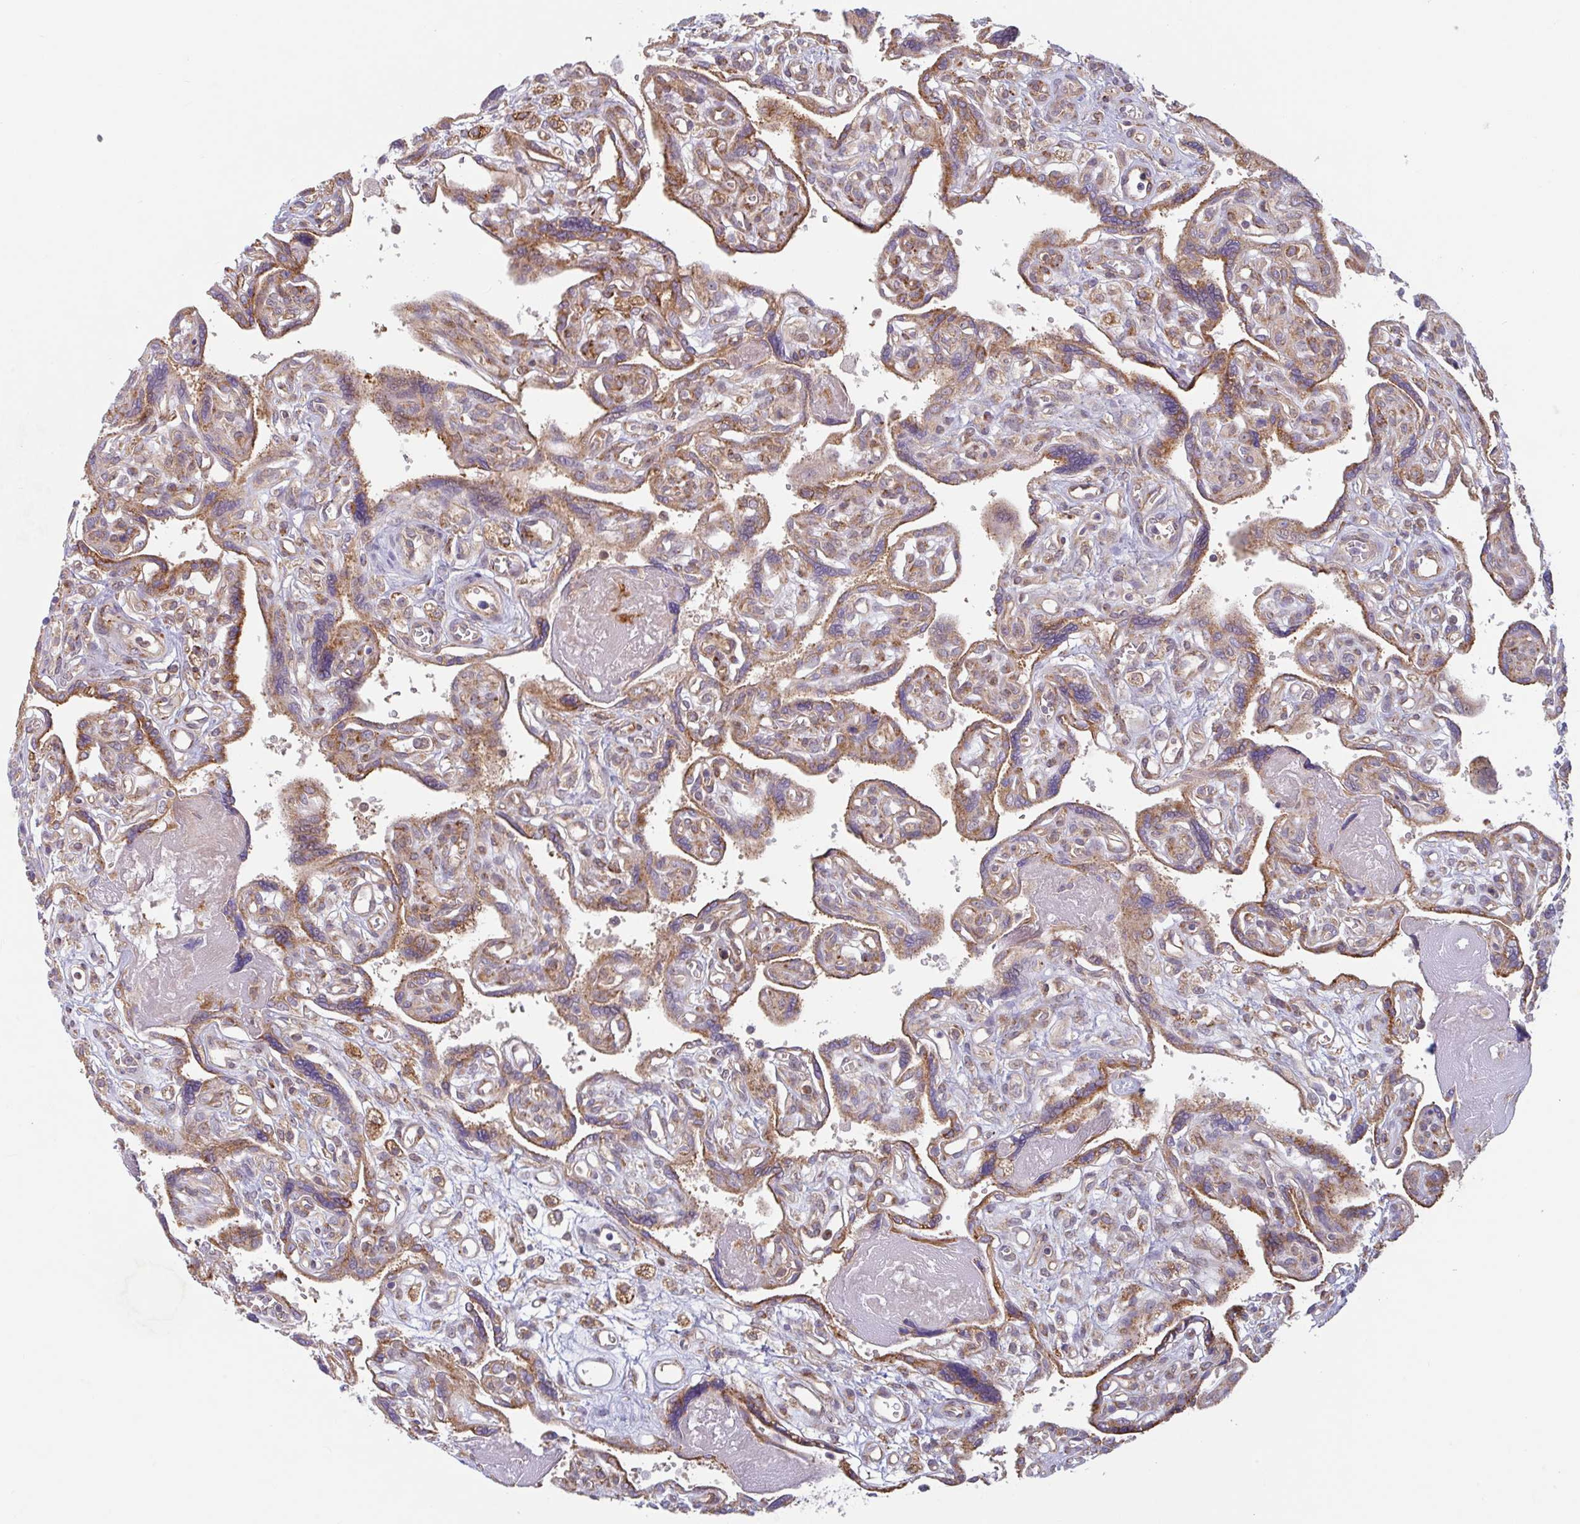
{"staining": {"intensity": "strong", "quantity": ">75%", "location": "cytoplasmic/membranous"}, "tissue": "placenta", "cell_type": "Trophoblastic cells", "image_type": "normal", "snomed": [{"axis": "morphology", "description": "Normal tissue, NOS"}, {"axis": "topography", "description": "Placenta"}], "caption": "Immunohistochemical staining of benign placenta displays high levels of strong cytoplasmic/membranous positivity in about >75% of trophoblastic cells.", "gene": "RIT1", "patient": {"sex": "female", "age": 39}}